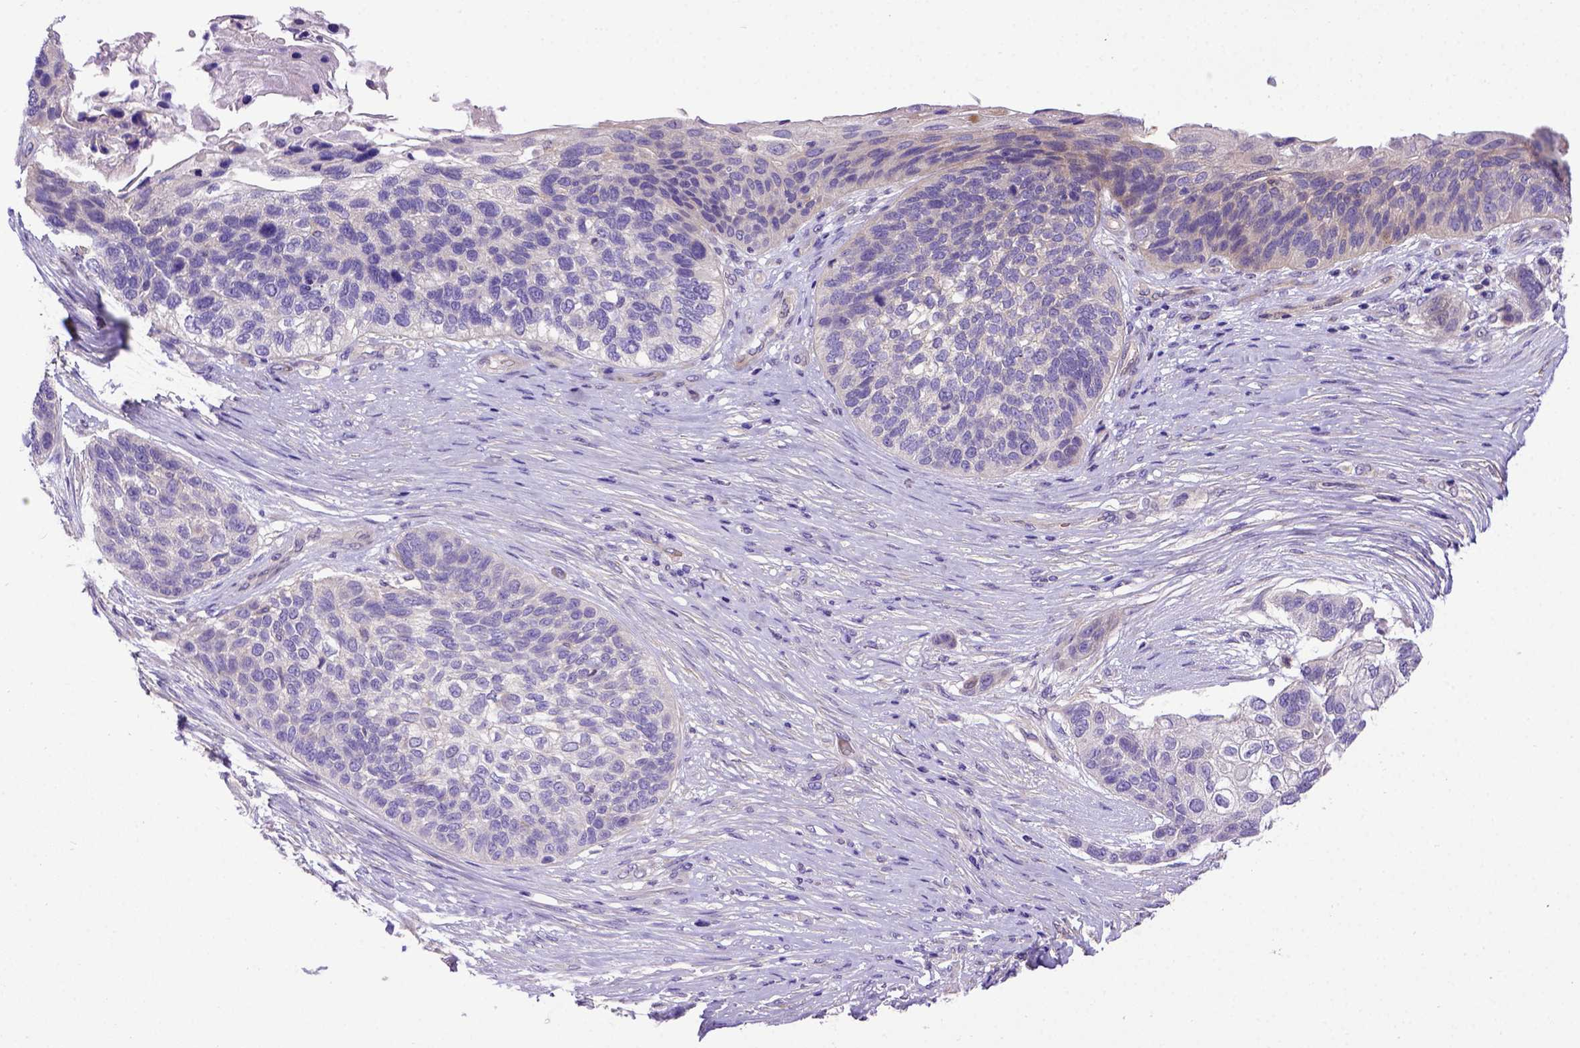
{"staining": {"intensity": "negative", "quantity": "none", "location": "none"}, "tissue": "lung cancer", "cell_type": "Tumor cells", "image_type": "cancer", "snomed": [{"axis": "morphology", "description": "Squamous cell carcinoma, NOS"}, {"axis": "topography", "description": "Lung"}], "caption": "Immunohistochemistry image of human squamous cell carcinoma (lung) stained for a protein (brown), which reveals no expression in tumor cells.", "gene": "ADAM12", "patient": {"sex": "male", "age": 69}}